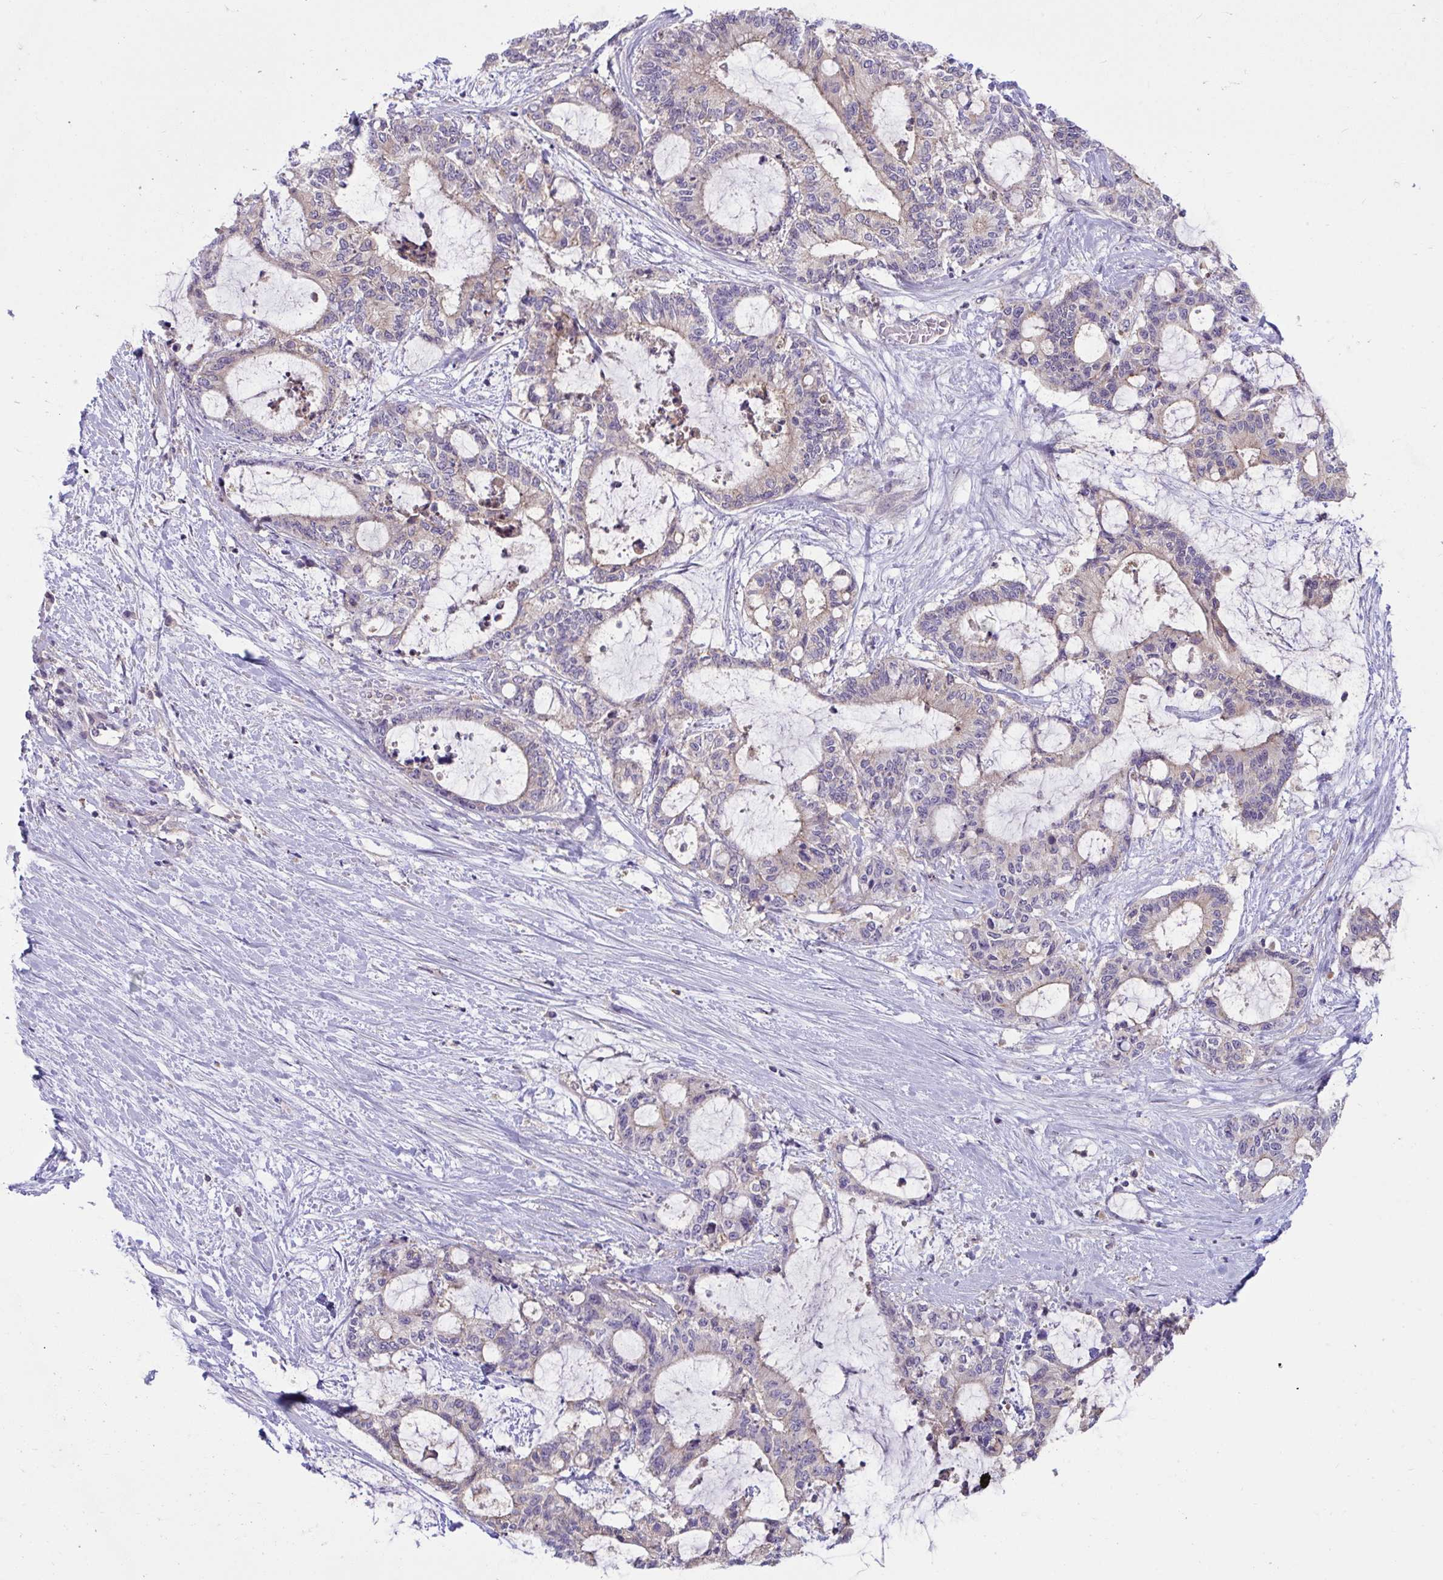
{"staining": {"intensity": "moderate", "quantity": "25%-75%", "location": "cytoplasmic/membranous"}, "tissue": "liver cancer", "cell_type": "Tumor cells", "image_type": "cancer", "snomed": [{"axis": "morphology", "description": "Normal tissue, NOS"}, {"axis": "morphology", "description": "Cholangiocarcinoma"}, {"axis": "topography", "description": "Liver"}, {"axis": "topography", "description": "Peripheral nerve tissue"}], "caption": "Immunohistochemistry (IHC) of human liver cancer shows medium levels of moderate cytoplasmic/membranous expression in approximately 25%-75% of tumor cells.", "gene": "IST1", "patient": {"sex": "female", "age": 73}}